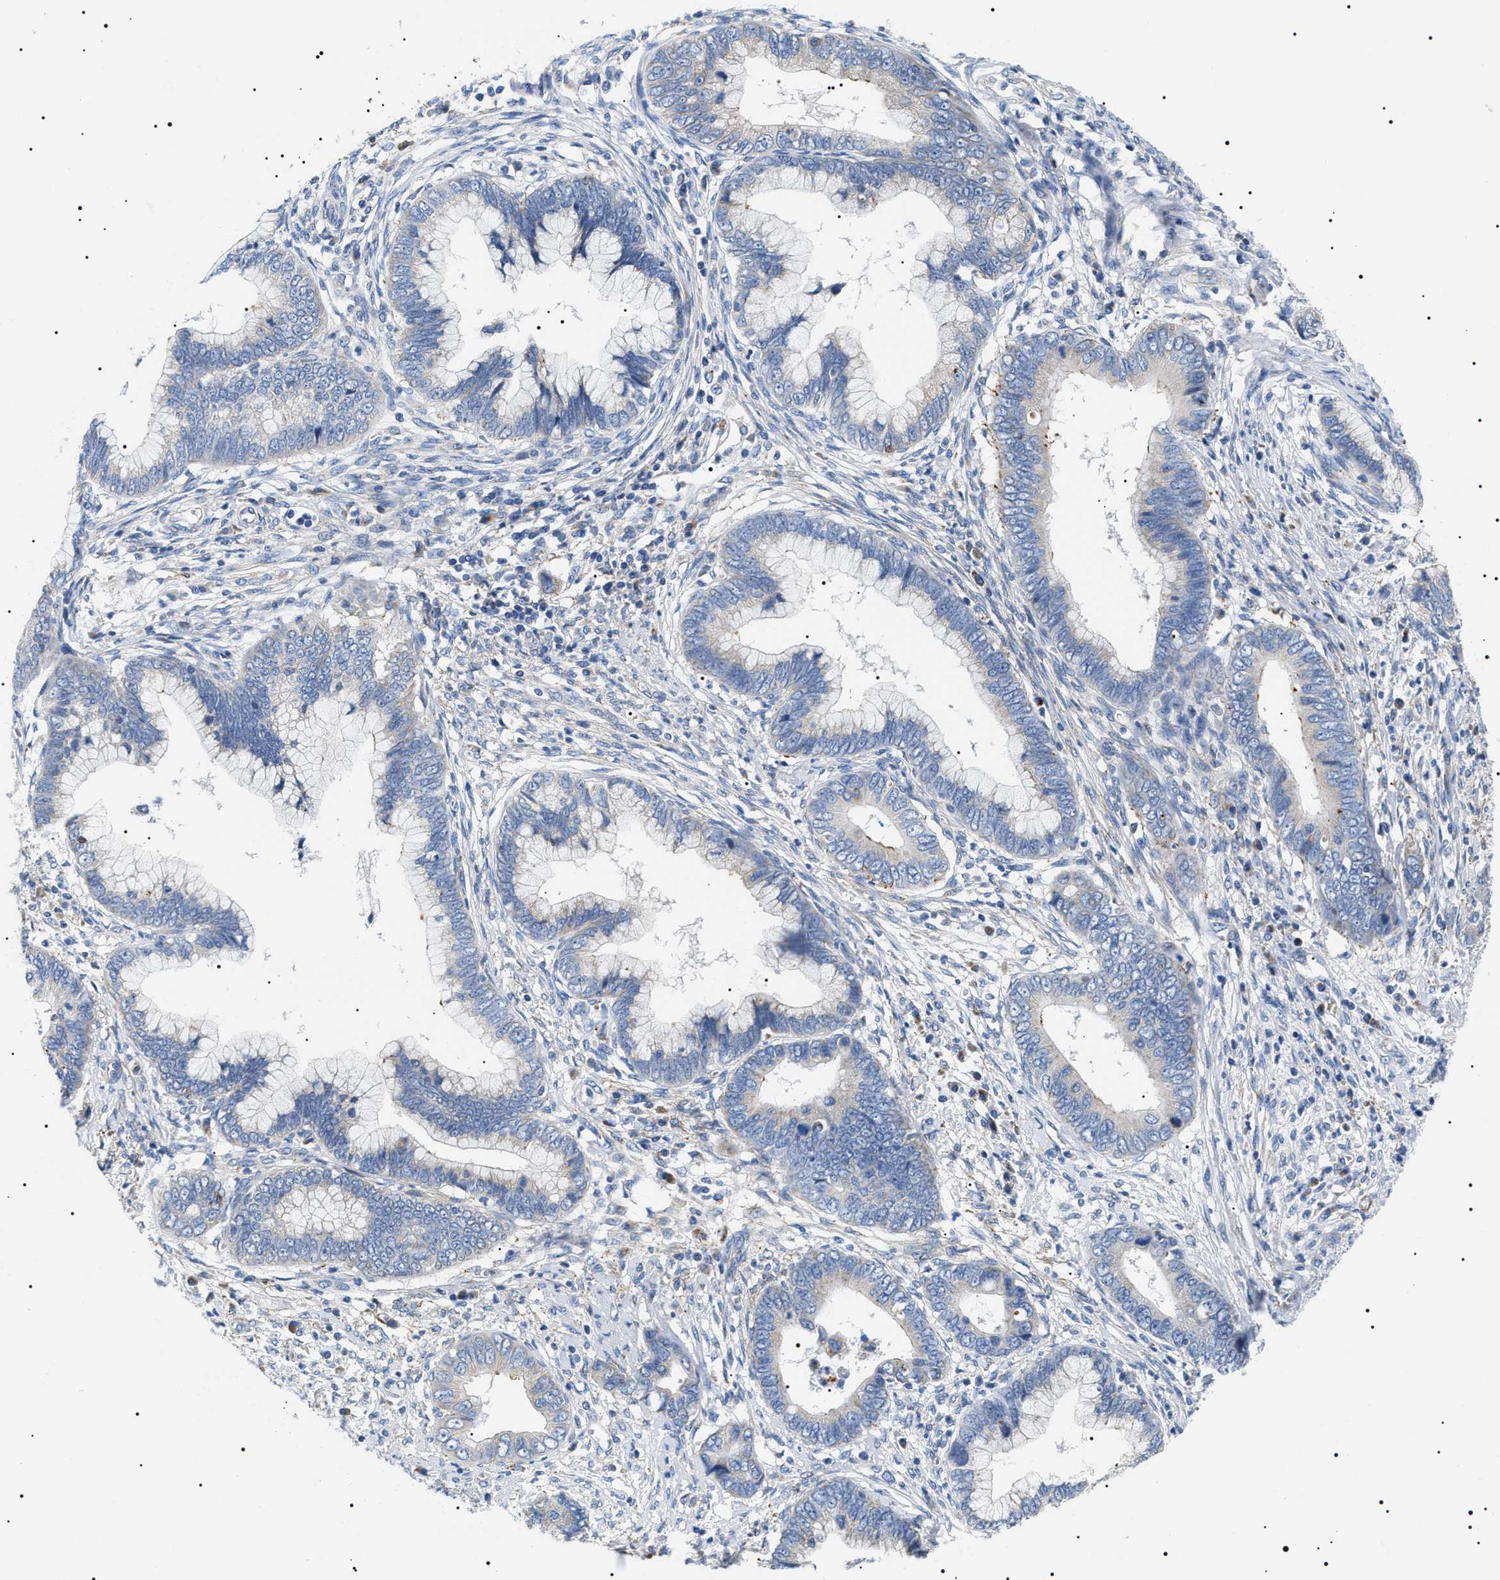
{"staining": {"intensity": "negative", "quantity": "none", "location": "none"}, "tissue": "cervical cancer", "cell_type": "Tumor cells", "image_type": "cancer", "snomed": [{"axis": "morphology", "description": "Adenocarcinoma, NOS"}, {"axis": "topography", "description": "Cervix"}], "caption": "Photomicrograph shows no protein expression in tumor cells of cervical cancer (adenocarcinoma) tissue.", "gene": "TMEM222", "patient": {"sex": "female", "age": 44}}